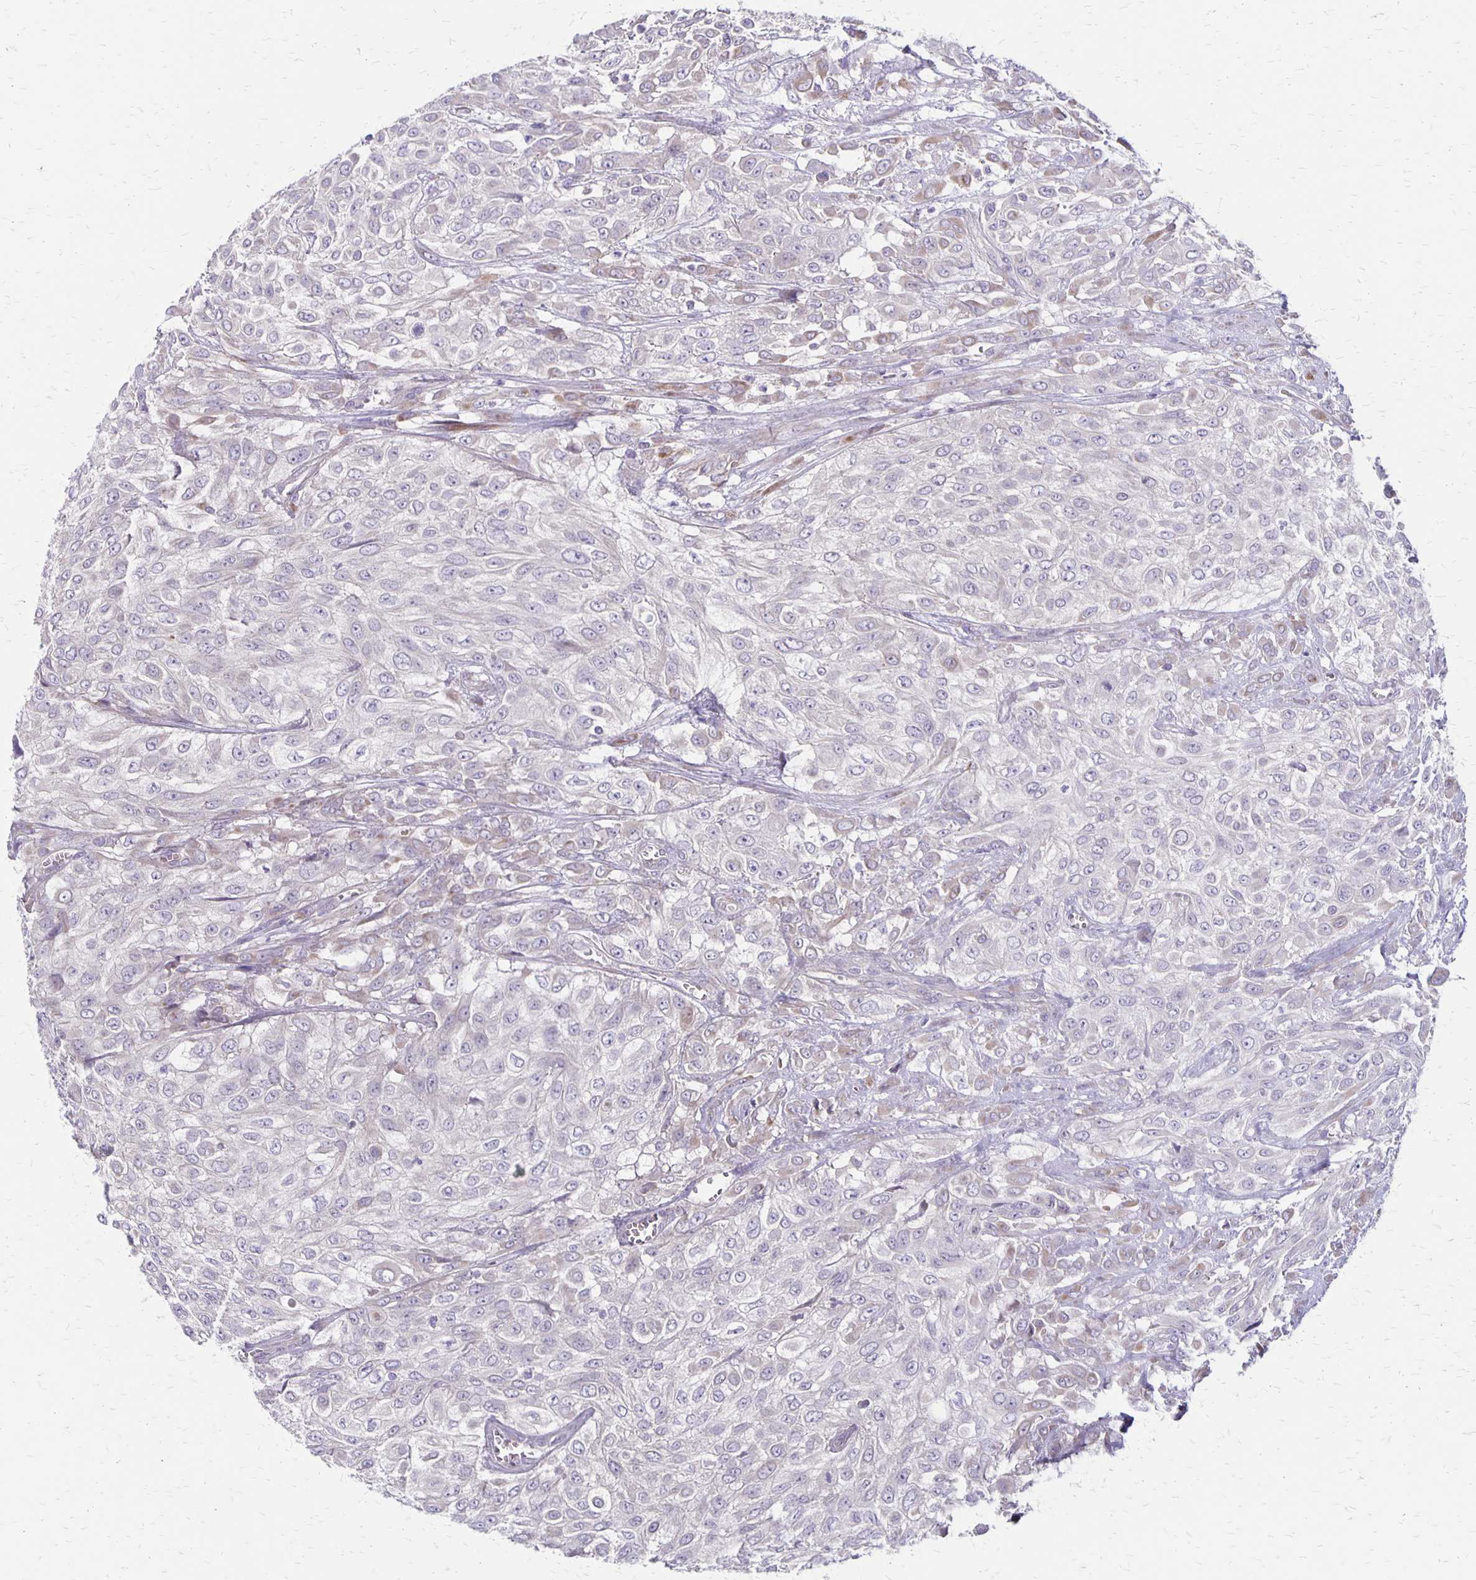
{"staining": {"intensity": "negative", "quantity": "none", "location": "none"}, "tissue": "urothelial cancer", "cell_type": "Tumor cells", "image_type": "cancer", "snomed": [{"axis": "morphology", "description": "Urothelial carcinoma, High grade"}, {"axis": "topography", "description": "Urinary bladder"}], "caption": "This is a photomicrograph of immunohistochemistry (IHC) staining of urothelial cancer, which shows no expression in tumor cells. (Immunohistochemistry (ihc), brightfield microscopy, high magnification).", "gene": "HOMER1", "patient": {"sex": "male", "age": 57}}